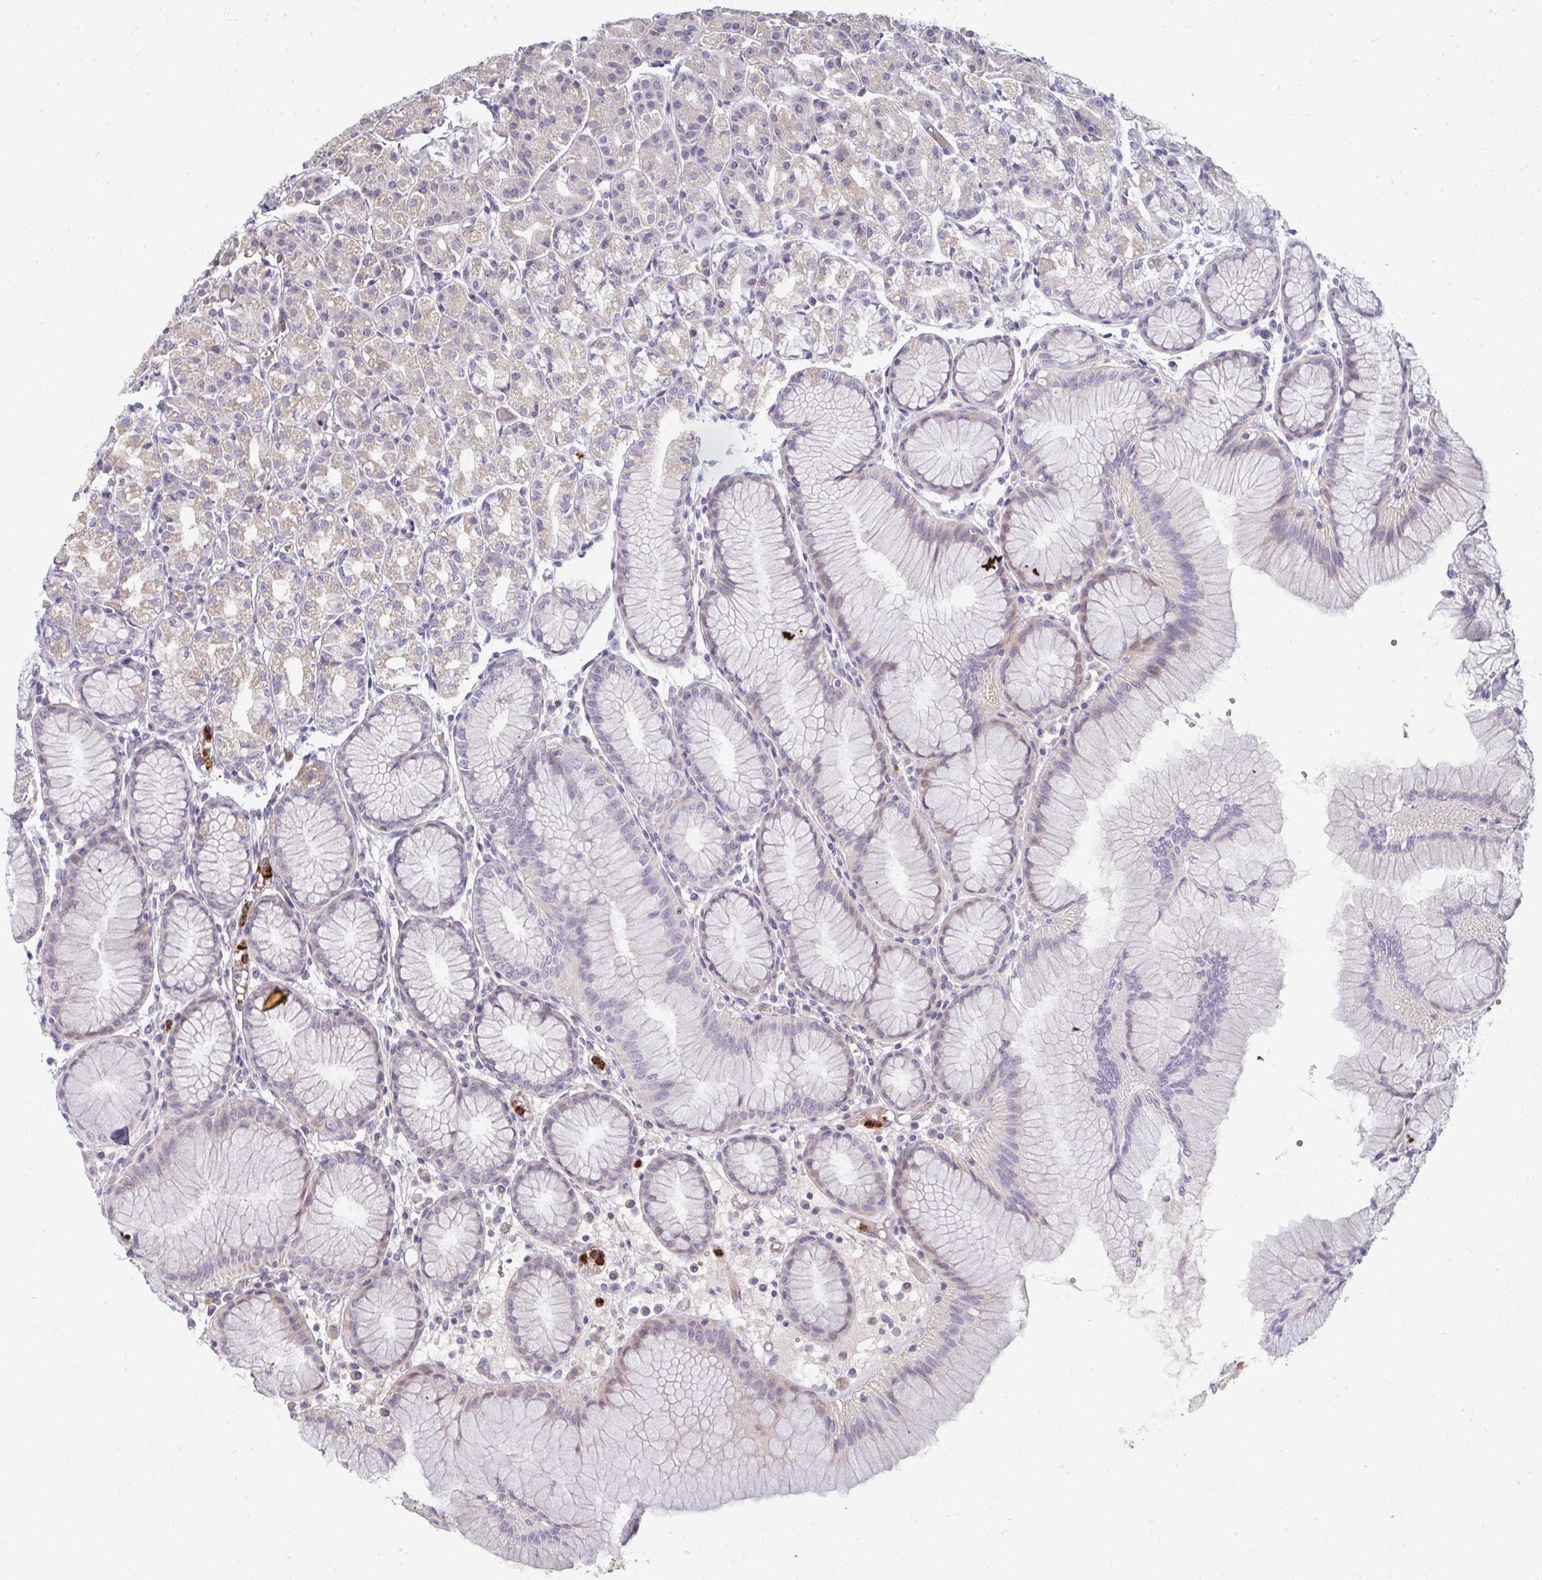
{"staining": {"intensity": "weak", "quantity": "25%-75%", "location": "cytoplasmic/membranous"}, "tissue": "stomach", "cell_type": "Glandular cells", "image_type": "normal", "snomed": [{"axis": "morphology", "description": "Normal tissue, NOS"}, {"axis": "topography", "description": "Stomach"}], "caption": "This is a photomicrograph of immunohistochemistry (IHC) staining of benign stomach, which shows weak positivity in the cytoplasmic/membranous of glandular cells.", "gene": "RAB33A", "patient": {"sex": "female", "age": 57}}